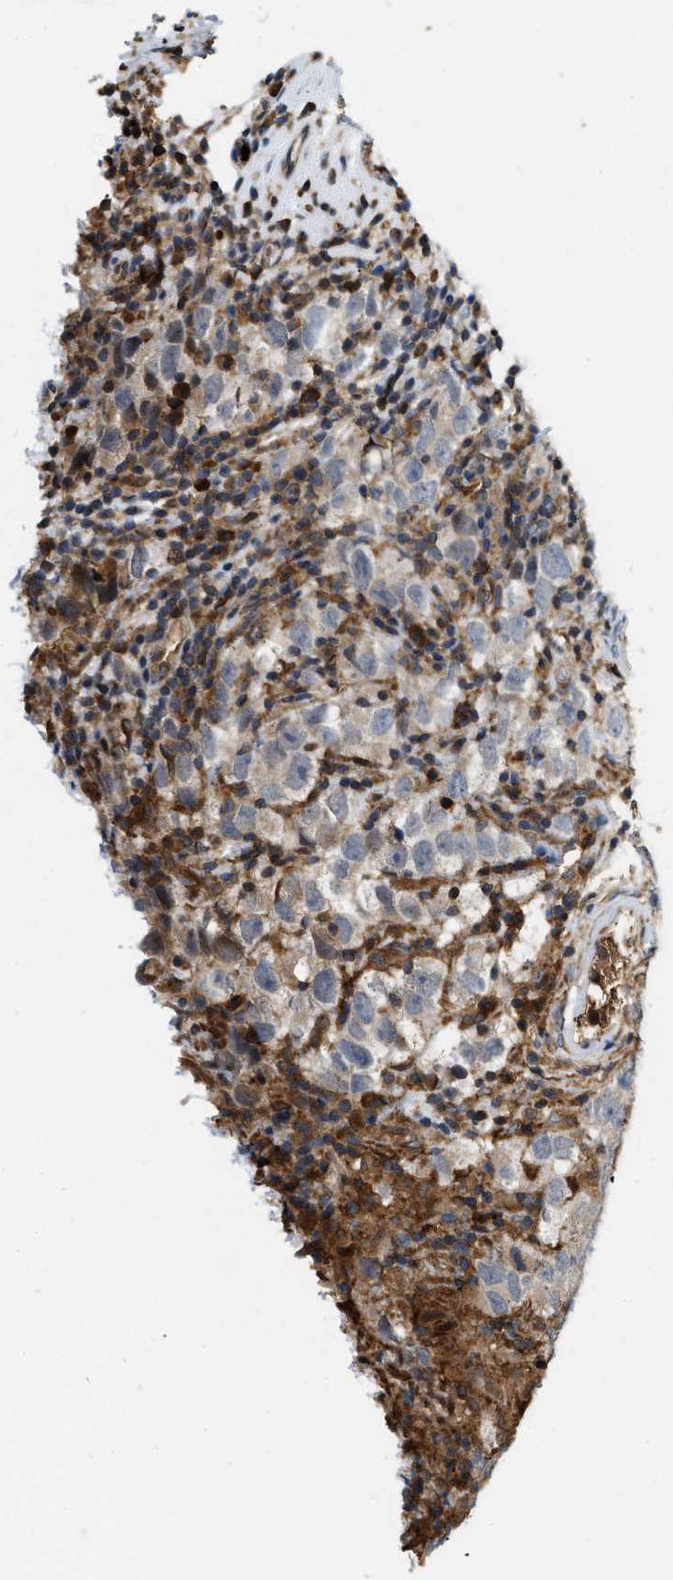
{"staining": {"intensity": "negative", "quantity": "none", "location": "none"}, "tissue": "testis cancer", "cell_type": "Tumor cells", "image_type": "cancer", "snomed": [{"axis": "morphology", "description": "Carcinoma, Embryonal, NOS"}, {"axis": "topography", "description": "Testis"}], "caption": "There is no significant positivity in tumor cells of embryonal carcinoma (testis).", "gene": "IQCE", "patient": {"sex": "male", "age": 21}}